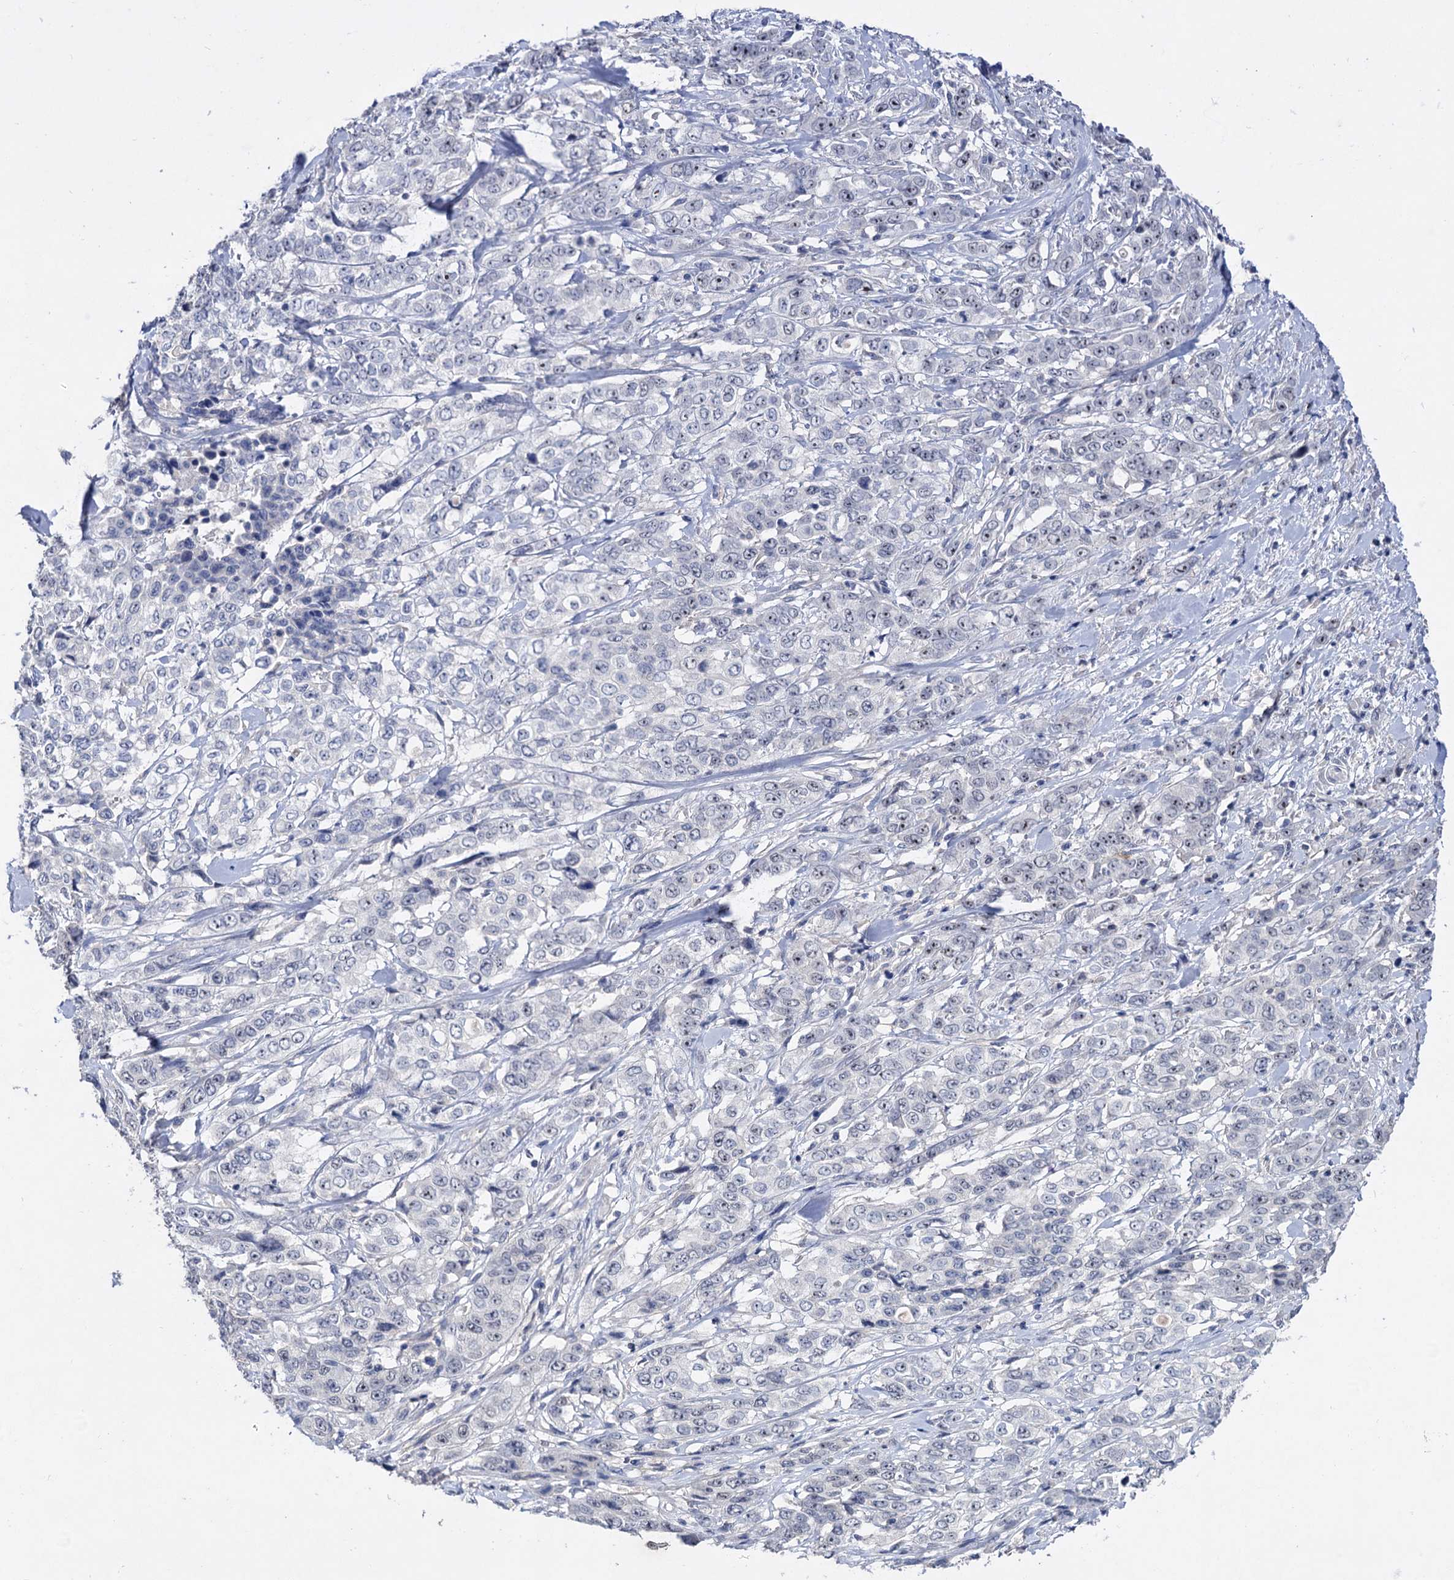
{"staining": {"intensity": "negative", "quantity": "none", "location": "none"}, "tissue": "stomach cancer", "cell_type": "Tumor cells", "image_type": "cancer", "snomed": [{"axis": "morphology", "description": "Adenocarcinoma, NOS"}, {"axis": "topography", "description": "Stomach, upper"}], "caption": "Immunohistochemical staining of stomach cancer exhibits no significant expression in tumor cells.", "gene": "ATP4A", "patient": {"sex": "male", "age": 62}}